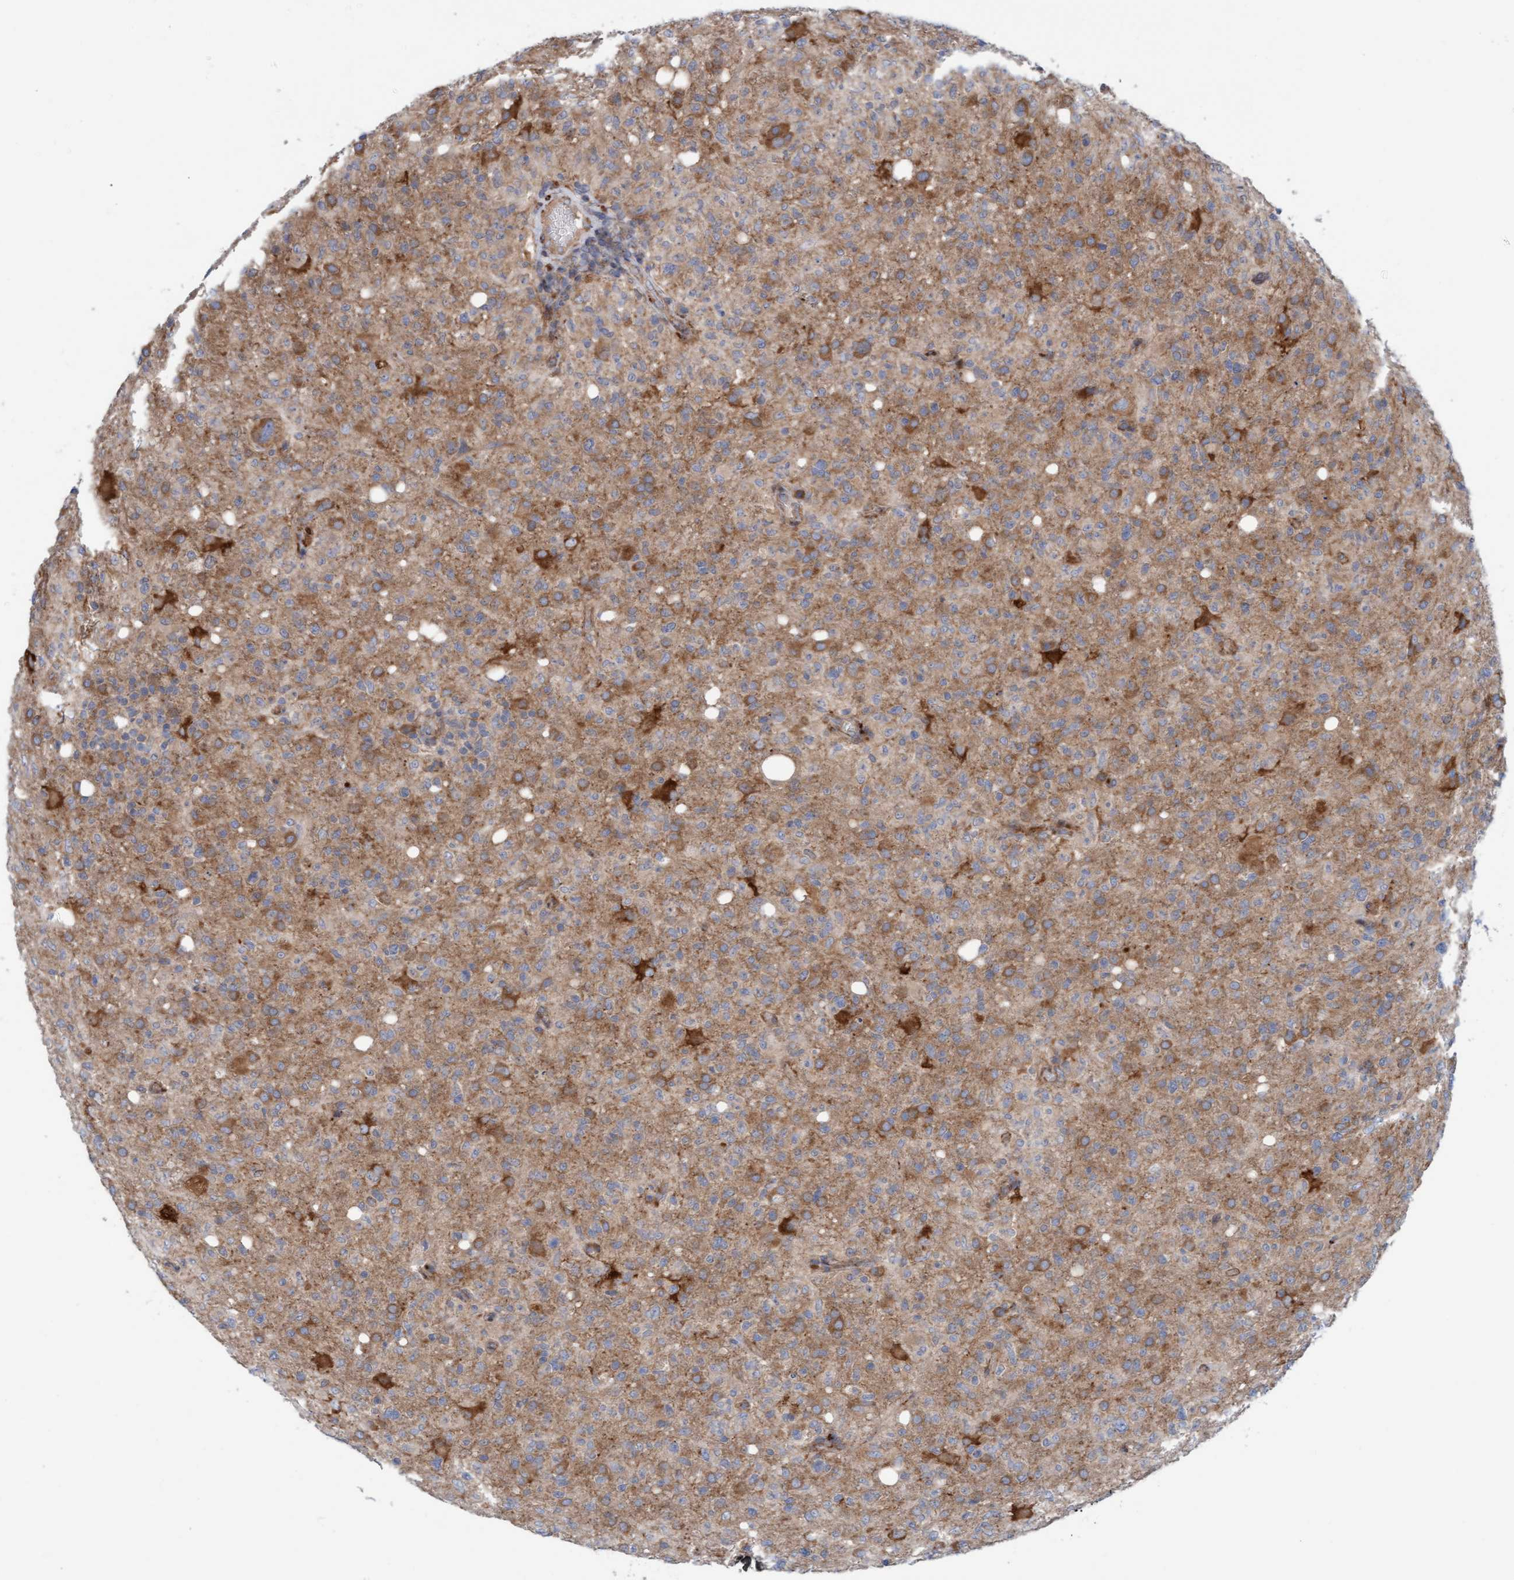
{"staining": {"intensity": "moderate", "quantity": ">75%", "location": "cytoplasmic/membranous"}, "tissue": "glioma", "cell_type": "Tumor cells", "image_type": "cancer", "snomed": [{"axis": "morphology", "description": "Glioma, malignant, High grade"}, {"axis": "topography", "description": "Brain"}], "caption": "Moderate cytoplasmic/membranous protein staining is present in approximately >75% of tumor cells in high-grade glioma (malignant). The staining is performed using DAB (3,3'-diaminobenzidine) brown chromogen to label protein expression. The nuclei are counter-stained blue using hematoxylin.", "gene": "CDK5RAP3", "patient": {"sex": "female", "age": 57}}